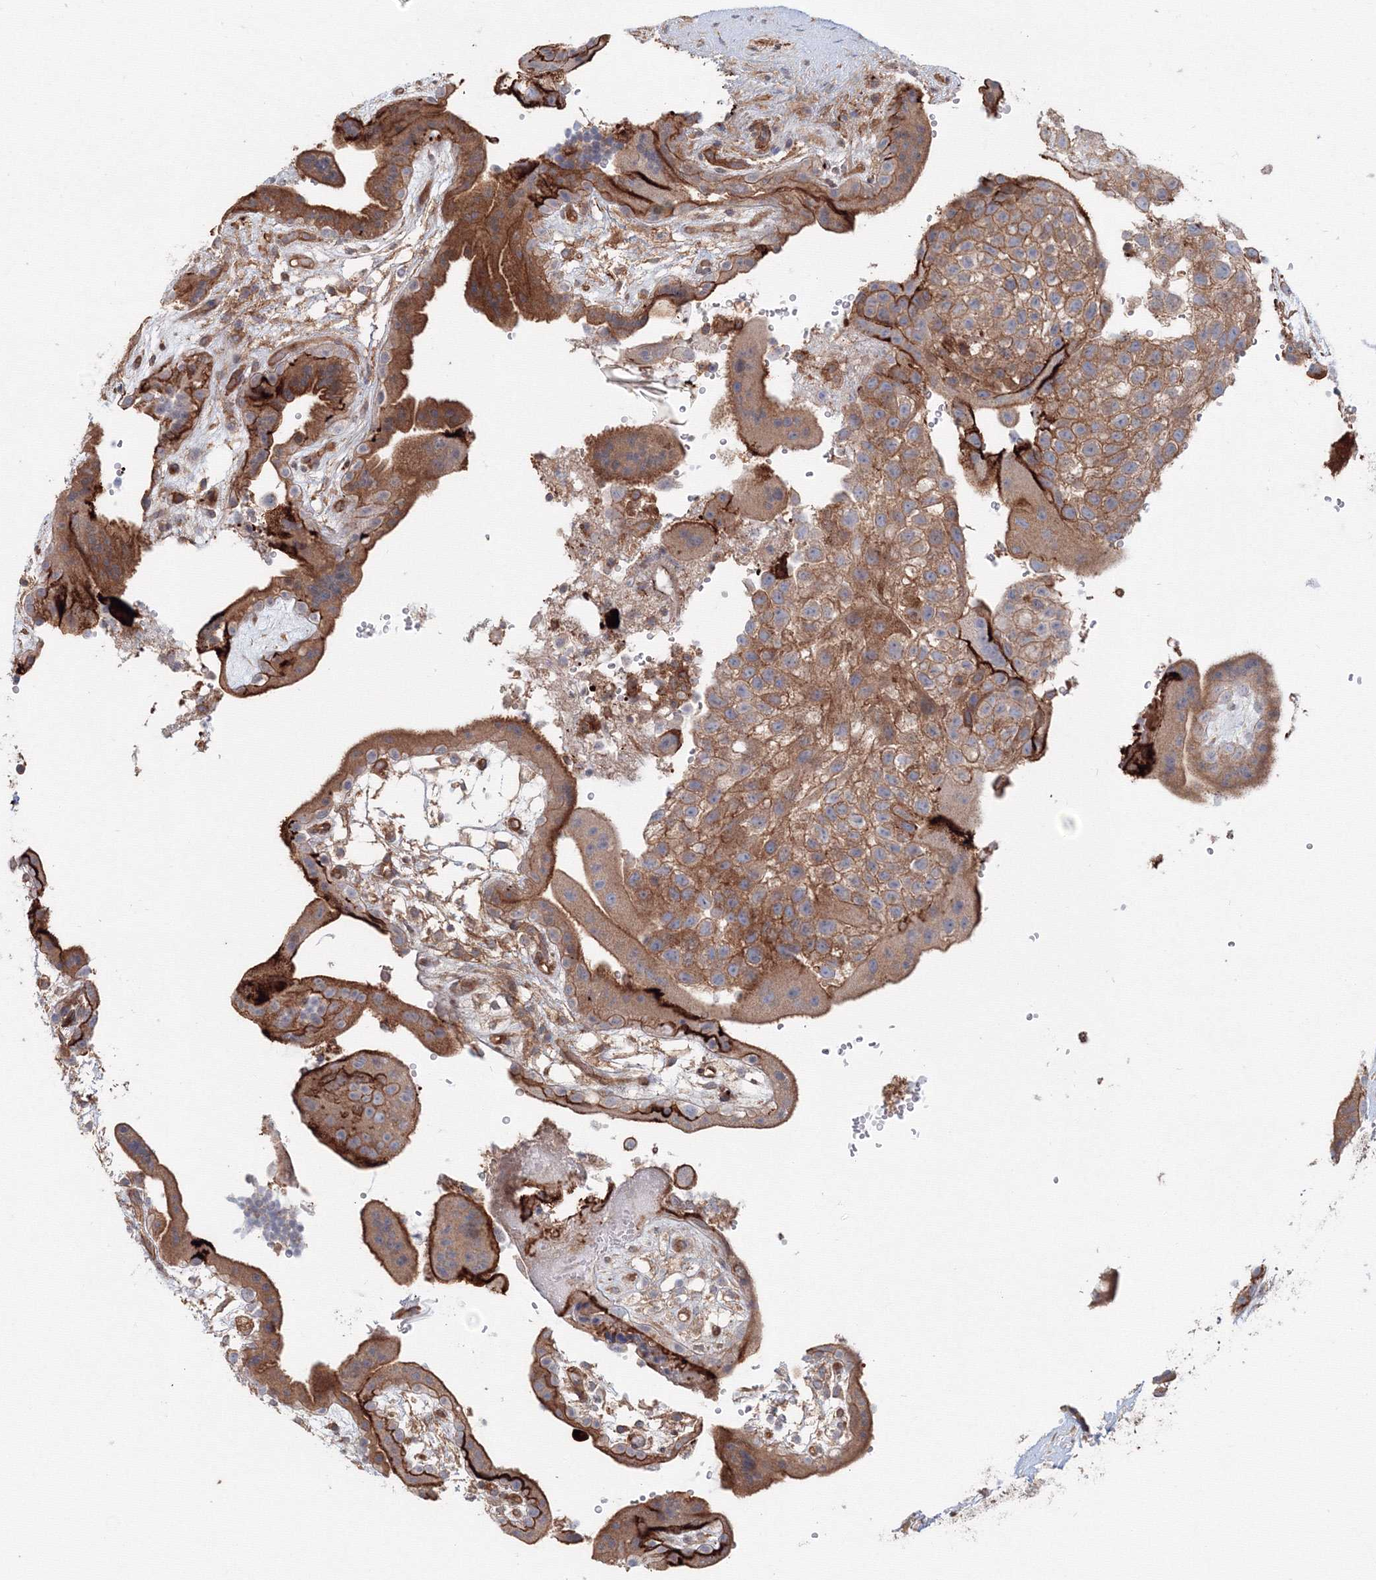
{"staining": {"intensity": "strong", "quantity": "25%-75%", "location": "cytoplasmic/membranous"}, "tissue": "placenta", "cell_type": "Trophoblastic cells", "image_type": "normal", "snomed": [{"axis": "morphology", "description": "Normal tissue, NOS"}, {"axis": "topography", "description": "Placenta"}], "caption": "Trophoblastic cells exhibit high levels of strong cytoplasmic/membranous expression in about 25%-75% of cells in benign human placenta.", "gene": "SH3PXD2A", "patient": {"sex": "female", "age": 18}}